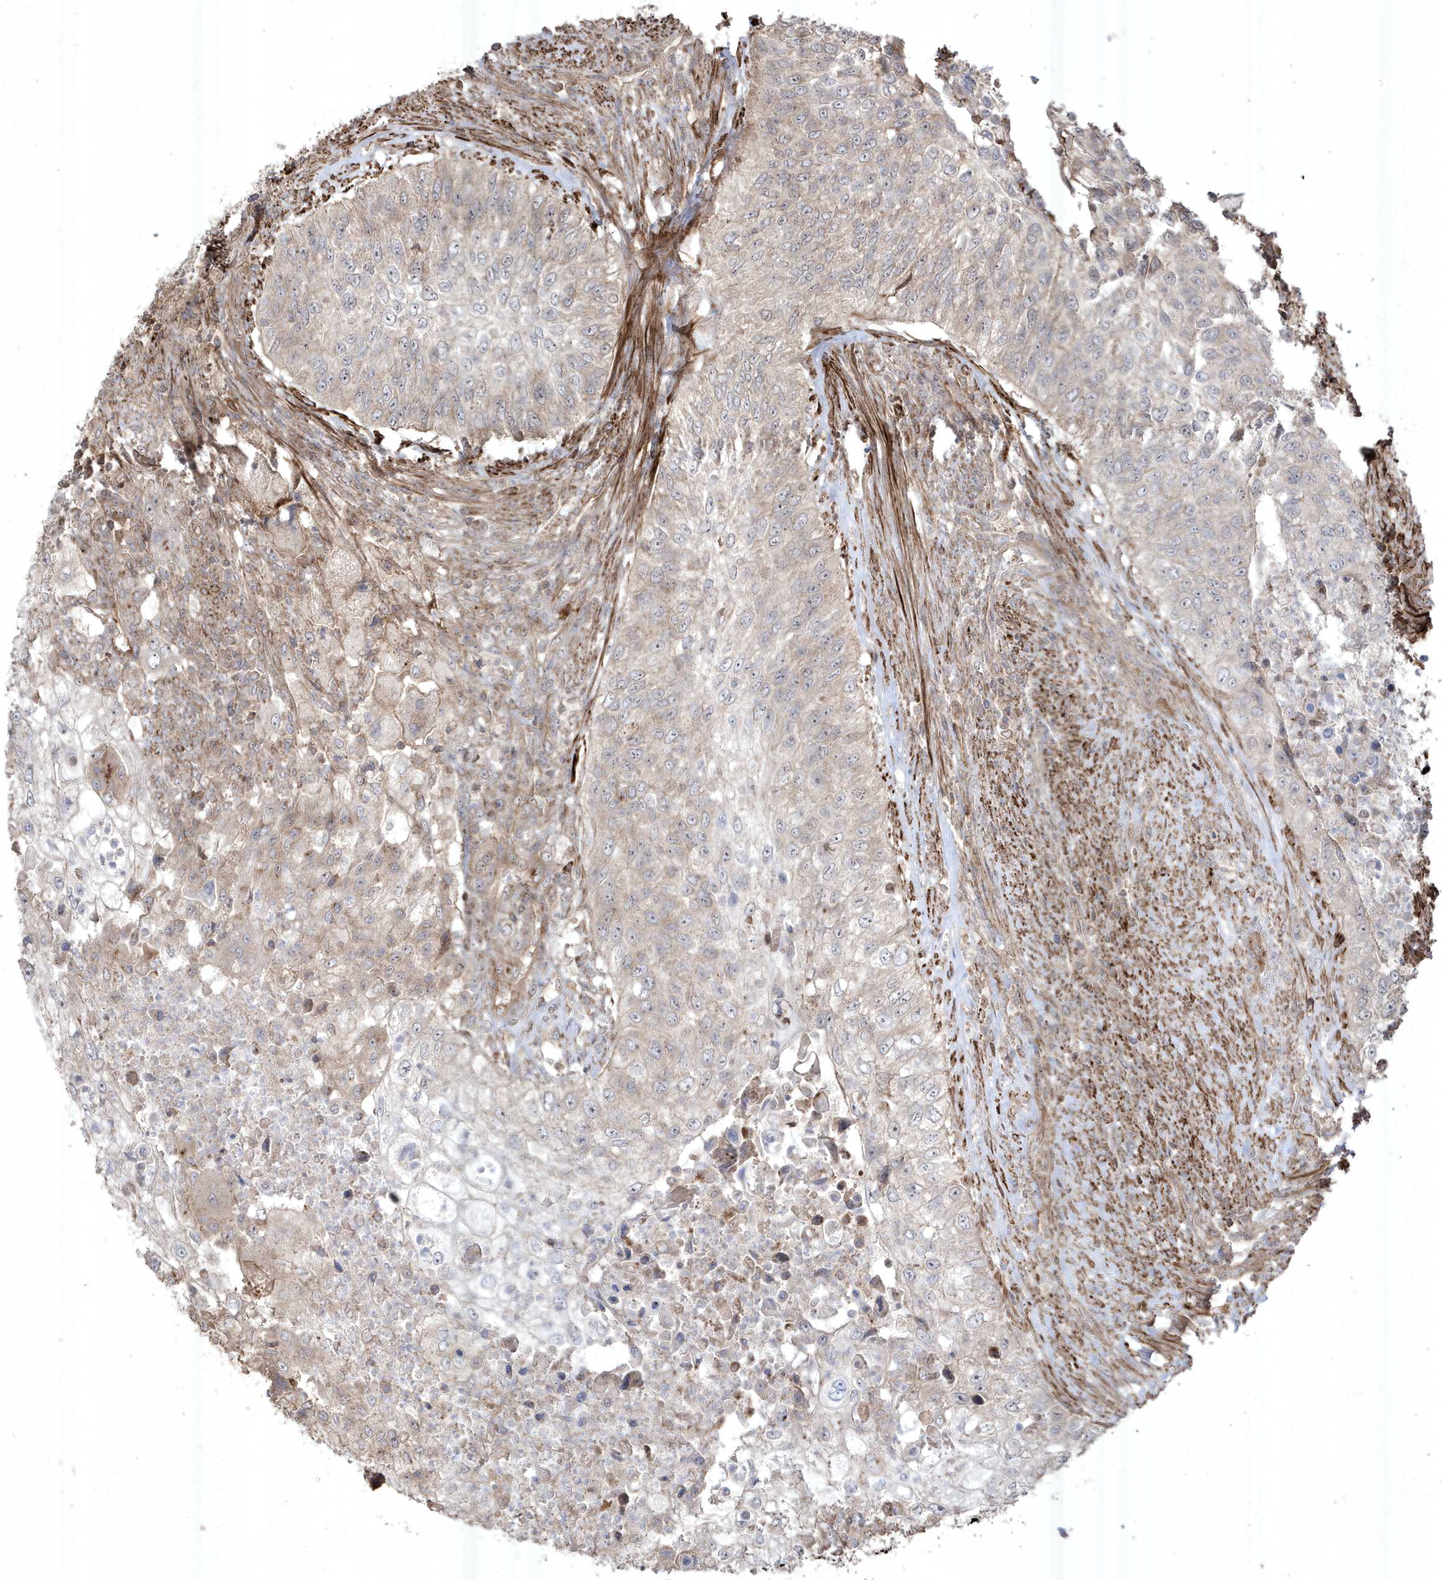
{"staining": {"intensity": "weak", "quantity": "<25%", "location": "cytoplasmic/membranous"}, "tissue": "urothelial cancer", "cell_type": "Tumor cells", "image_type": "cancer", "snomed": [{"axis": "morphology", "description": "Urothelial carcinoma, High grade"}, {"axis": "topography", "description": "Urinary bladder"}], "caption": "Human high-grade urothelial carcinoma stained for a protein using IHC demonstrates no staining in tumor cells.", "gene": "CETN3", "patient": {"sex": "female", "age": 60}}